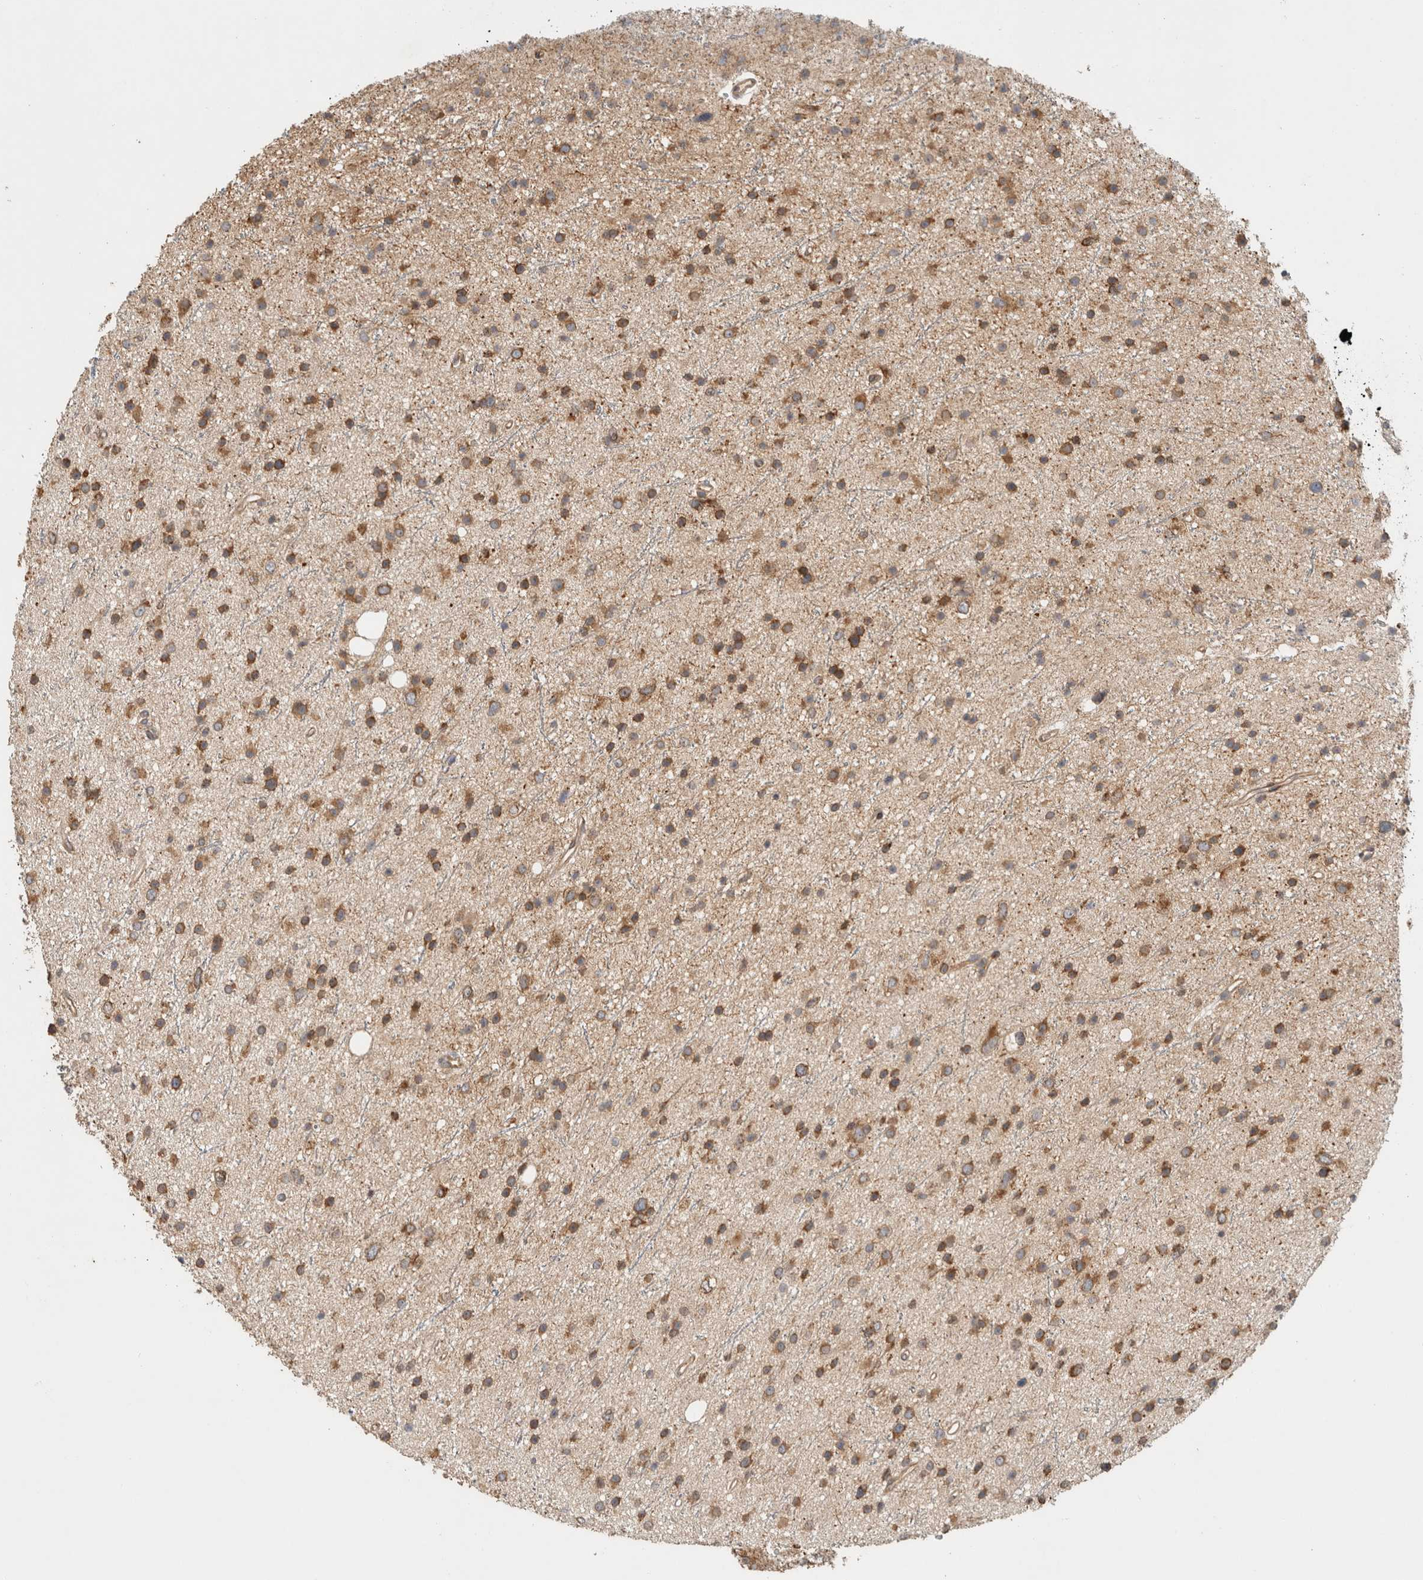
{"staining": {"intensity": "moderate", "quantity": ">75%", "location": "cytoplasmic/membranous"}, "tissue": "glioma", "cell_type": "Tumor cells", "image_type": "cancer", "snomed": [{"axis": "morphology", "description": "Glioma, malignant, Low grade"}, {"axis": "topography", "description": "Cerebral cortex"}], "caption": "About >75% of tumor cells in malignant glioma (low-grade) demonstrate moderate cytoplasmic/membranous protein staining as visualized by brown immunohistochemical staining.", "gene": "PUM1", "patient": {"sex": "female", "age": 39}}